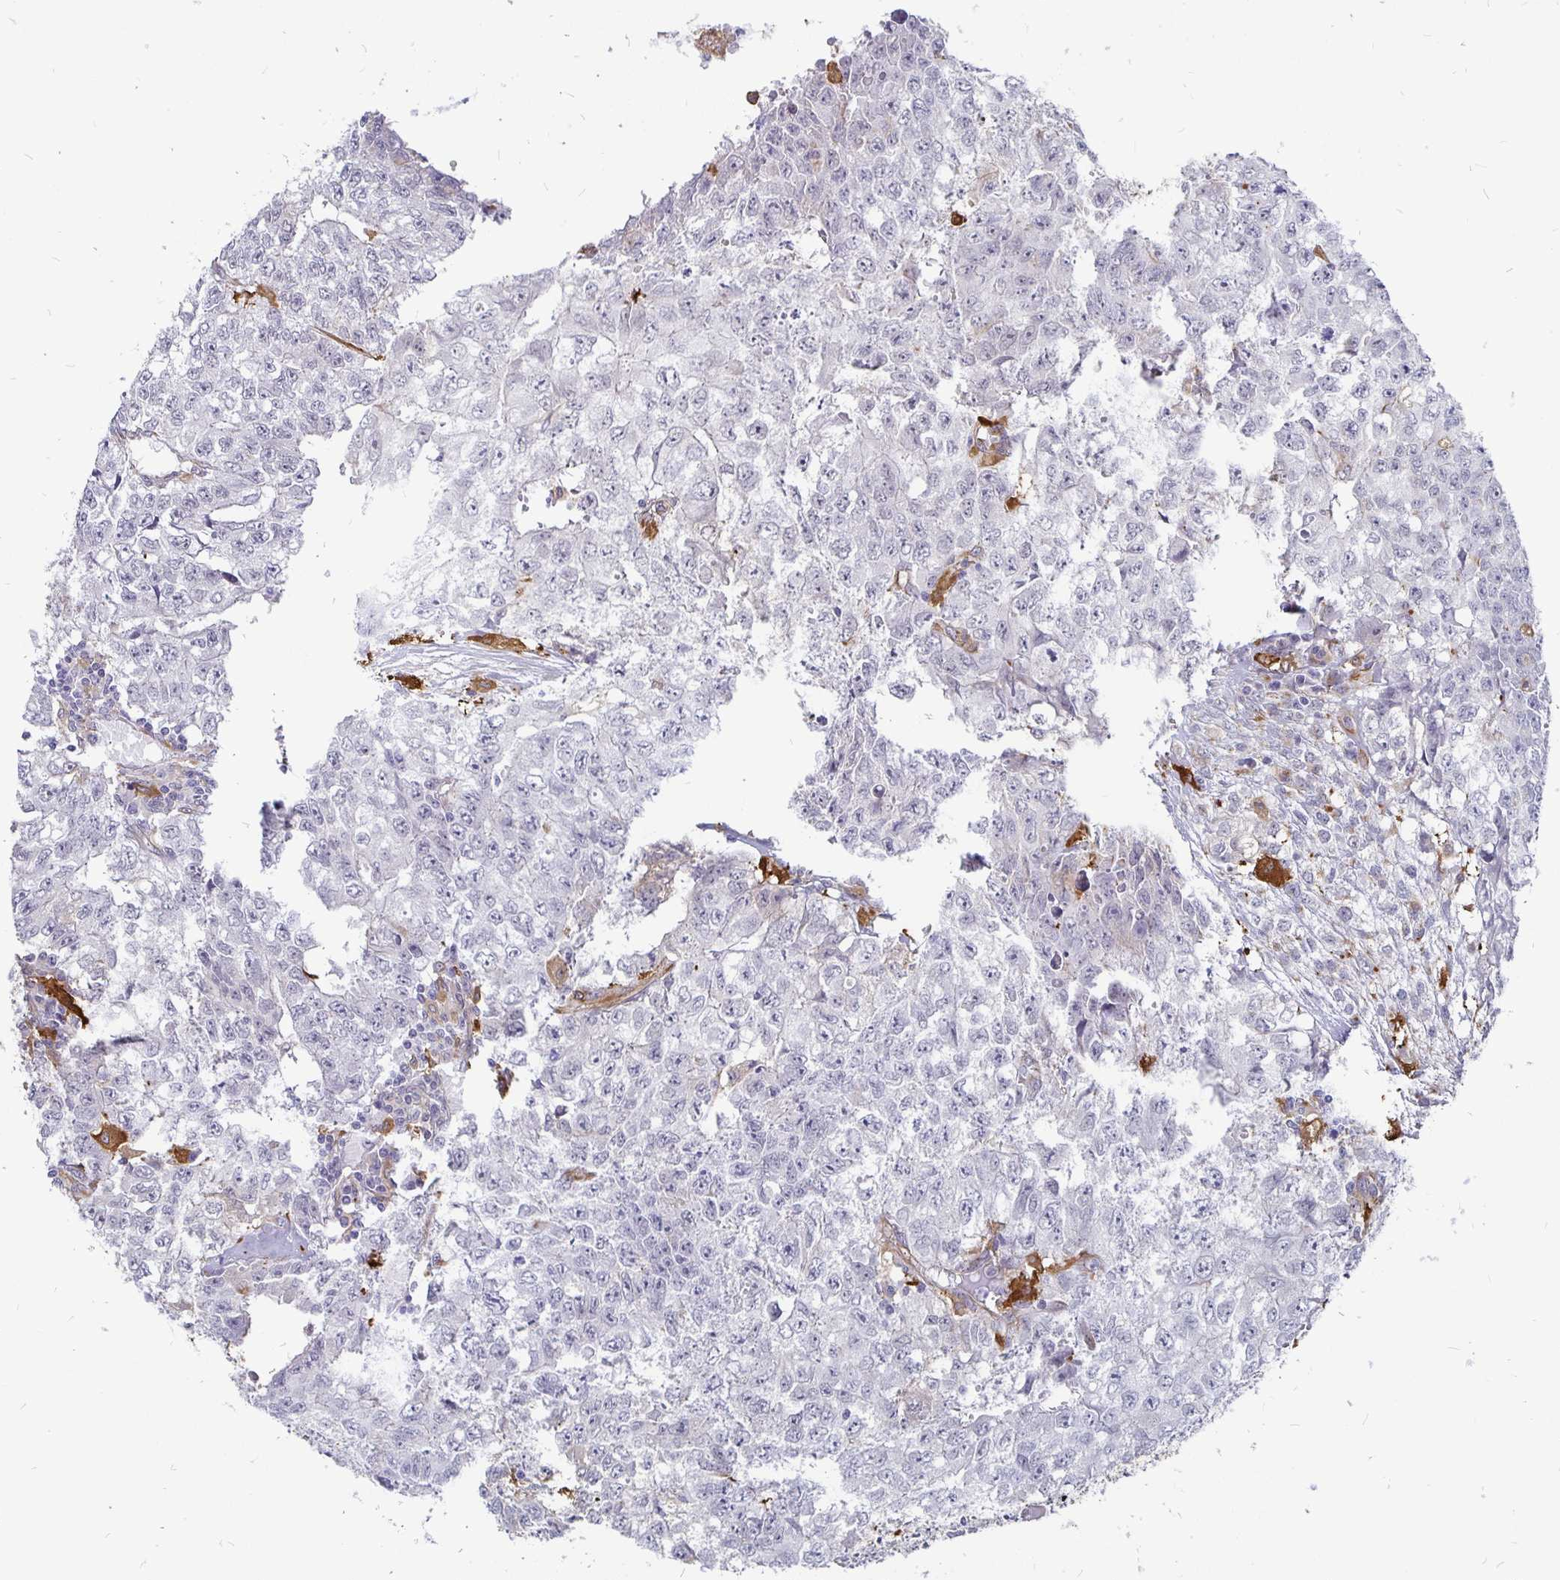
{"staining": {"intensity": "weak", "quantity": "<25%", "location": "cytoplasmic/membranous"}, "tissue": "testis cancer", "cell_type": "Tumor cells", "image_type": "cancer", "snomed": [{"axis": "morphology", "description": "Carcinoma, Embryonal, NOS"}, {"axis": "morphology", "description": "Teratoma, malignant, NOS"}, {"axis": "topography", "description": "Testis"}], "caption": "Immunohistochemistry (IHC) image of human testis malignant teratoma stained for a protein (brown), which demonstrates no staining in tumor cells.", "gene": "CCDC85A", "patient": {"sex": "male", "age": 24}}